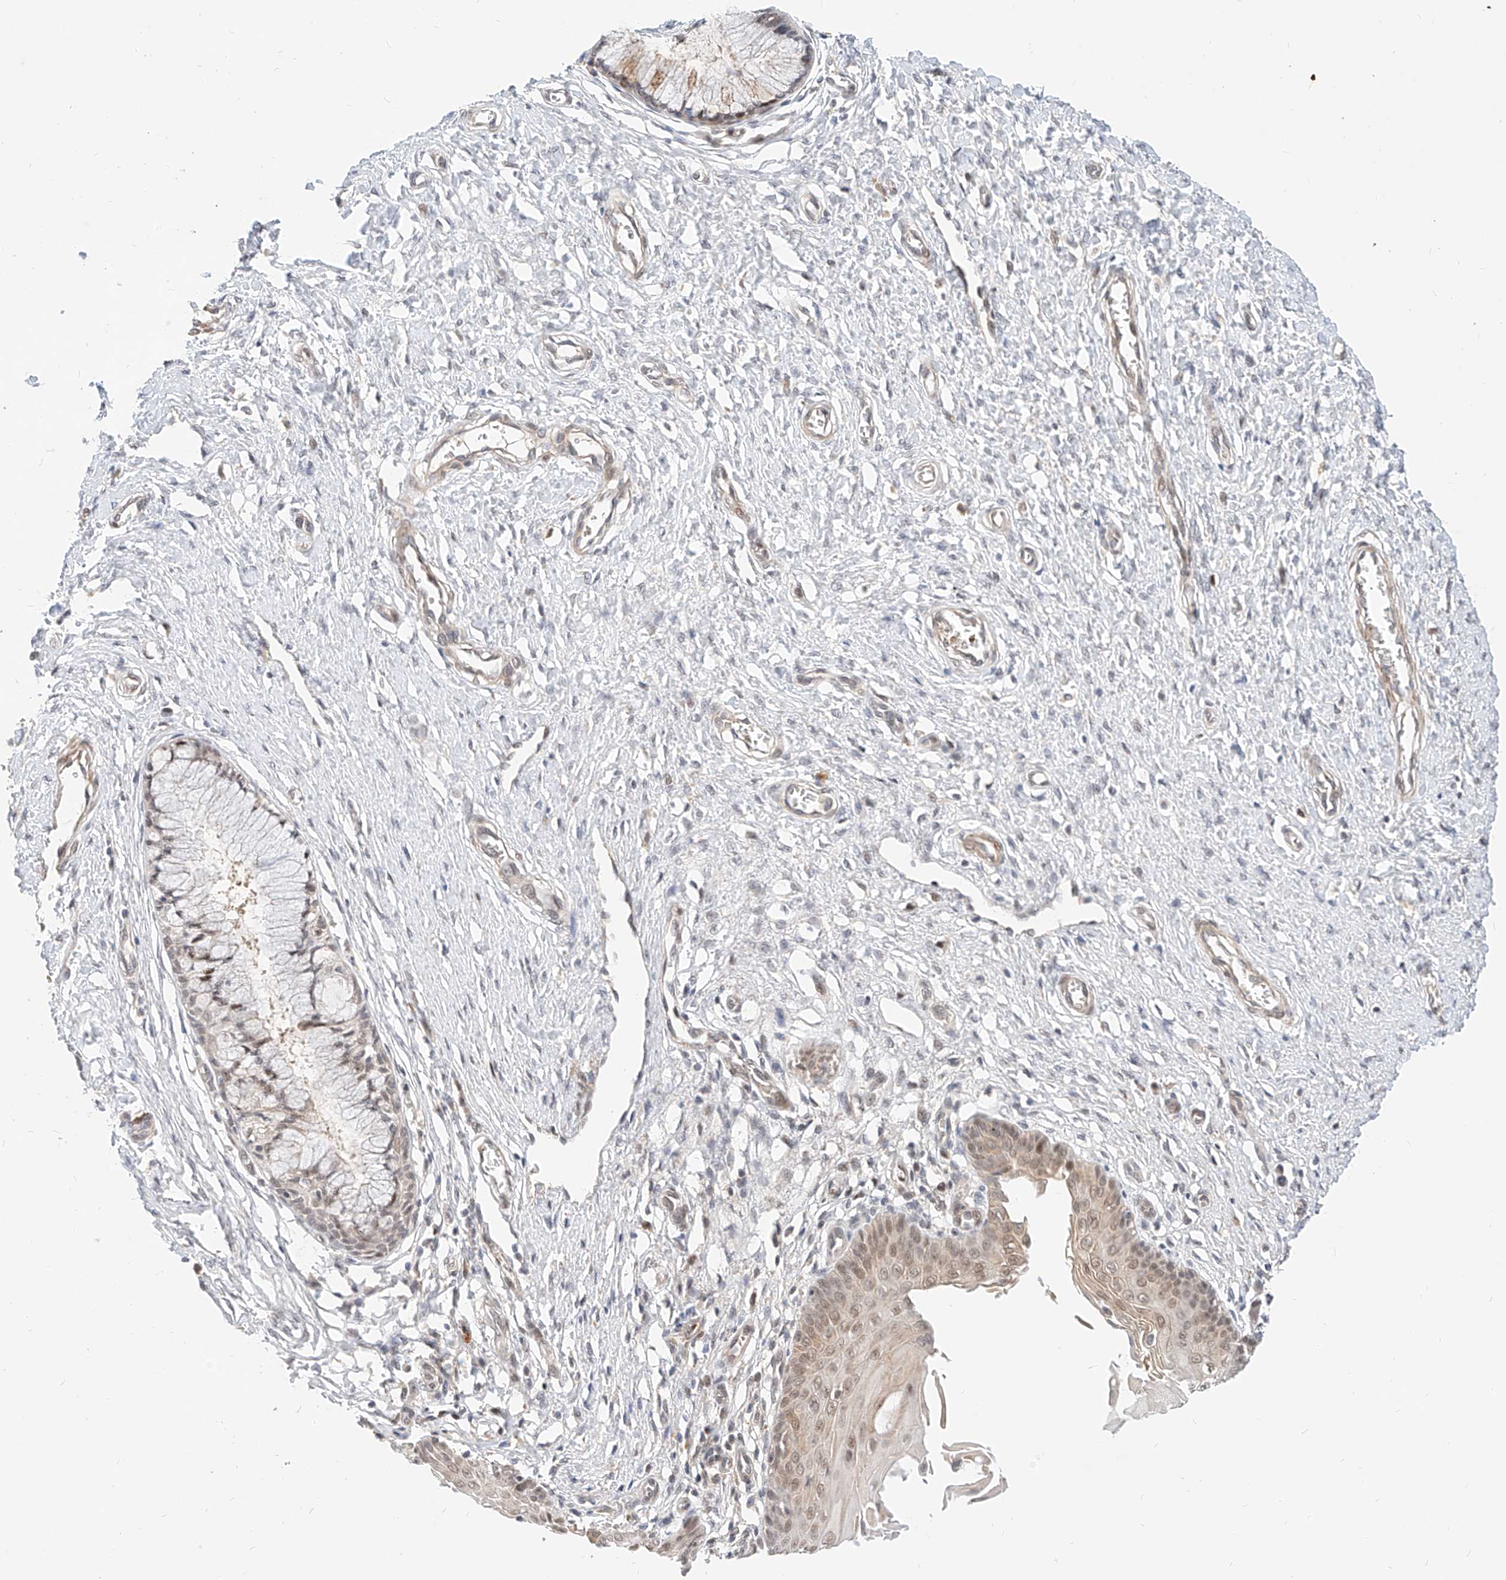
{"staining": {"intensity": "moderate", "quantity": "25%-75%", "location": "cytoplasmic/membranous,nuclear"}, "tissue": "cervix", "cell_type": "Glandular cells", "image_type": "normal", "snomed": [{"axis": "morphology", "description": "Normal tissue, NOS"}, {"axis": "topography", "description": "Cervix"}], "caption": "DAB (3,3'-diaminobenzidine) immunohistochemical staining of benign human cervix demonstrates moderate cytoplasmic/membranous,nuclear protein expression in approximately 25%-75% of glandular cells.", "gene": "CBX8", "patient": {"sex": "female", "age": 55}}